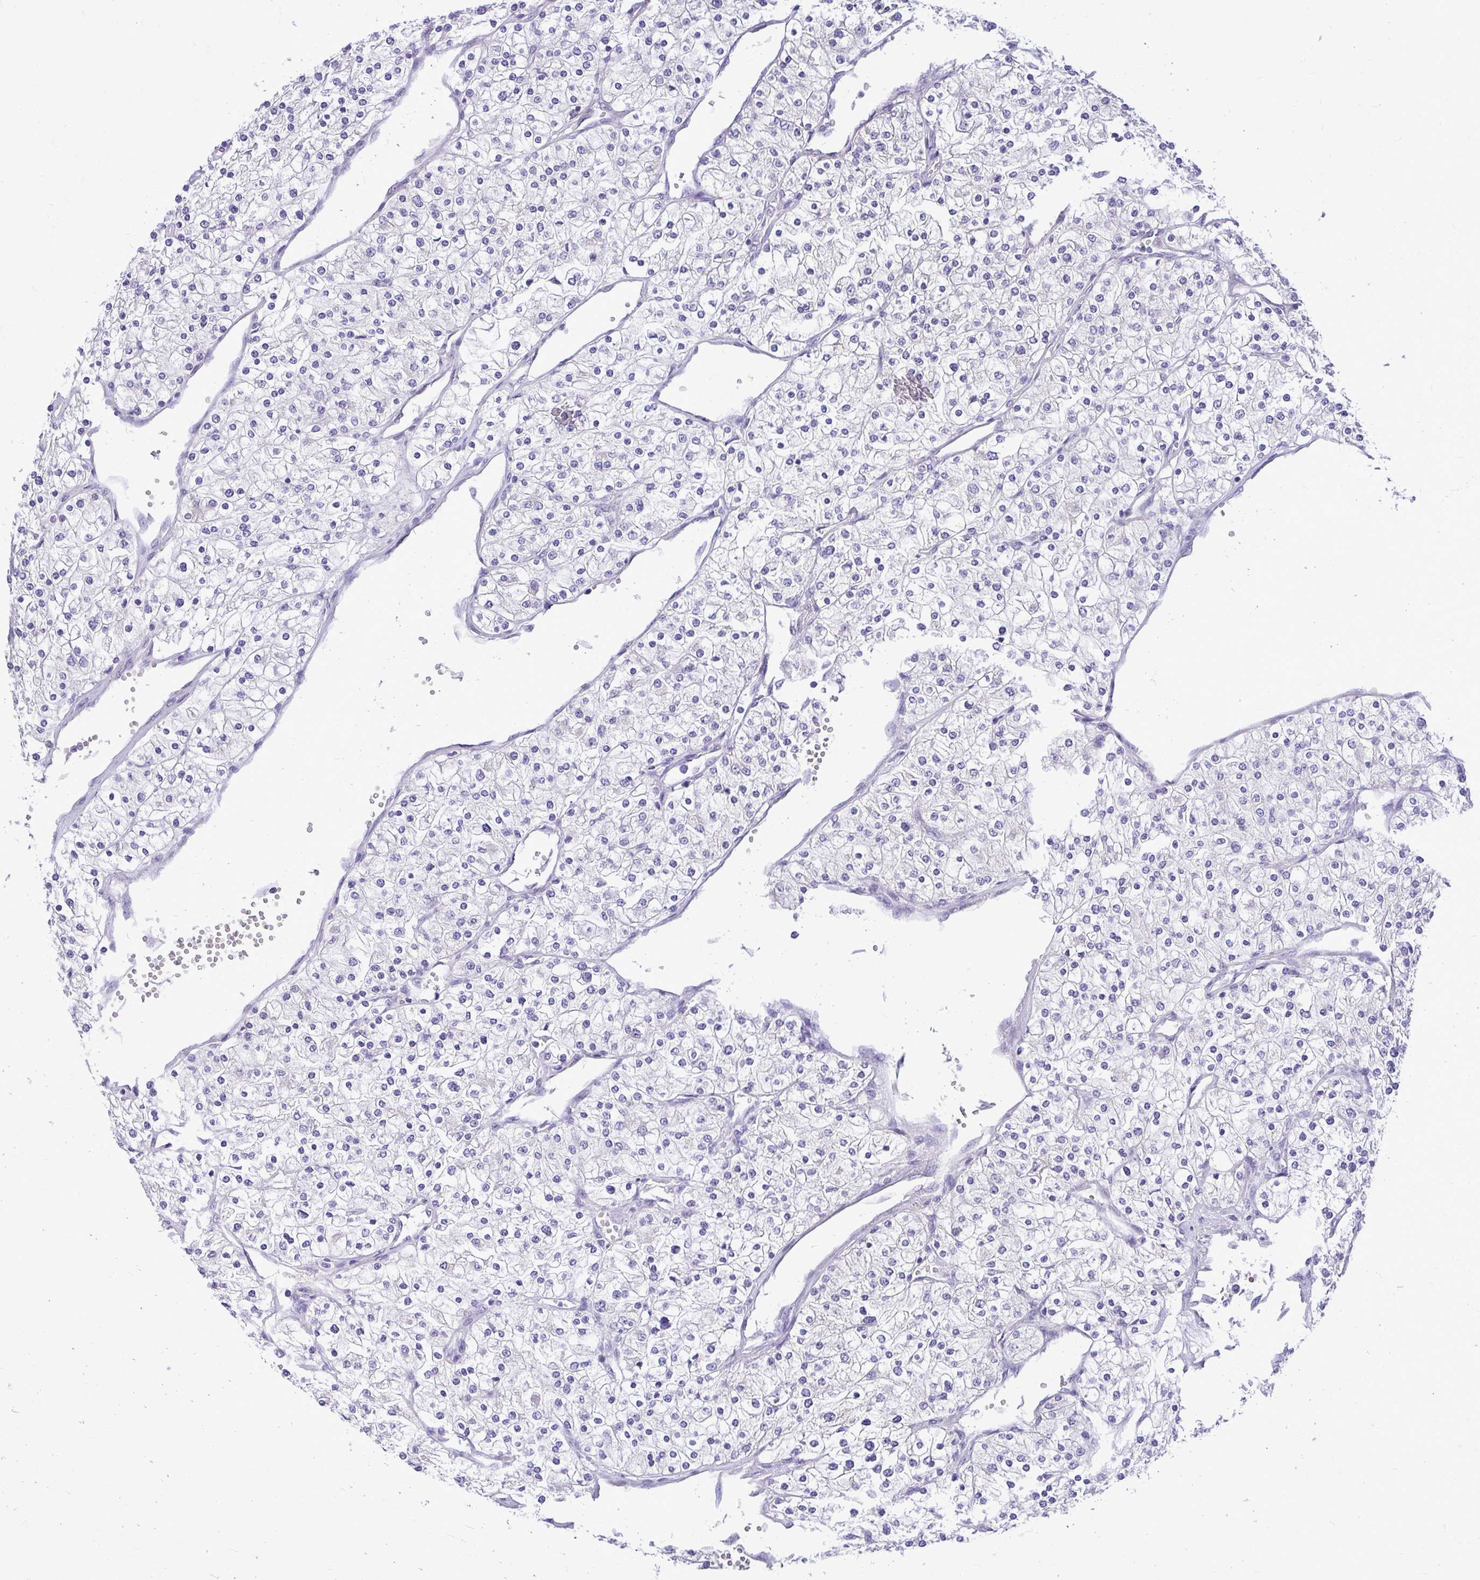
{"staining": {"intensity": "negative", "quantity": "none", "location": "none"}, "tissue": "renal cancer", "cell_type": "Tumor cells", "image_type": "cancer", "snomed": [{"axis": "morphology", "description": "Adenocarcinoma, NOS"}, {"axis": "topography", "description": "Kidney"}], "caption": "Human renal adenocarcinoma stained for a protein using immunohistochemistry (IHC) shows no expression in tumor cells.", "gene": "CDC20", "patient": {"sex": "male", "age": 80}}